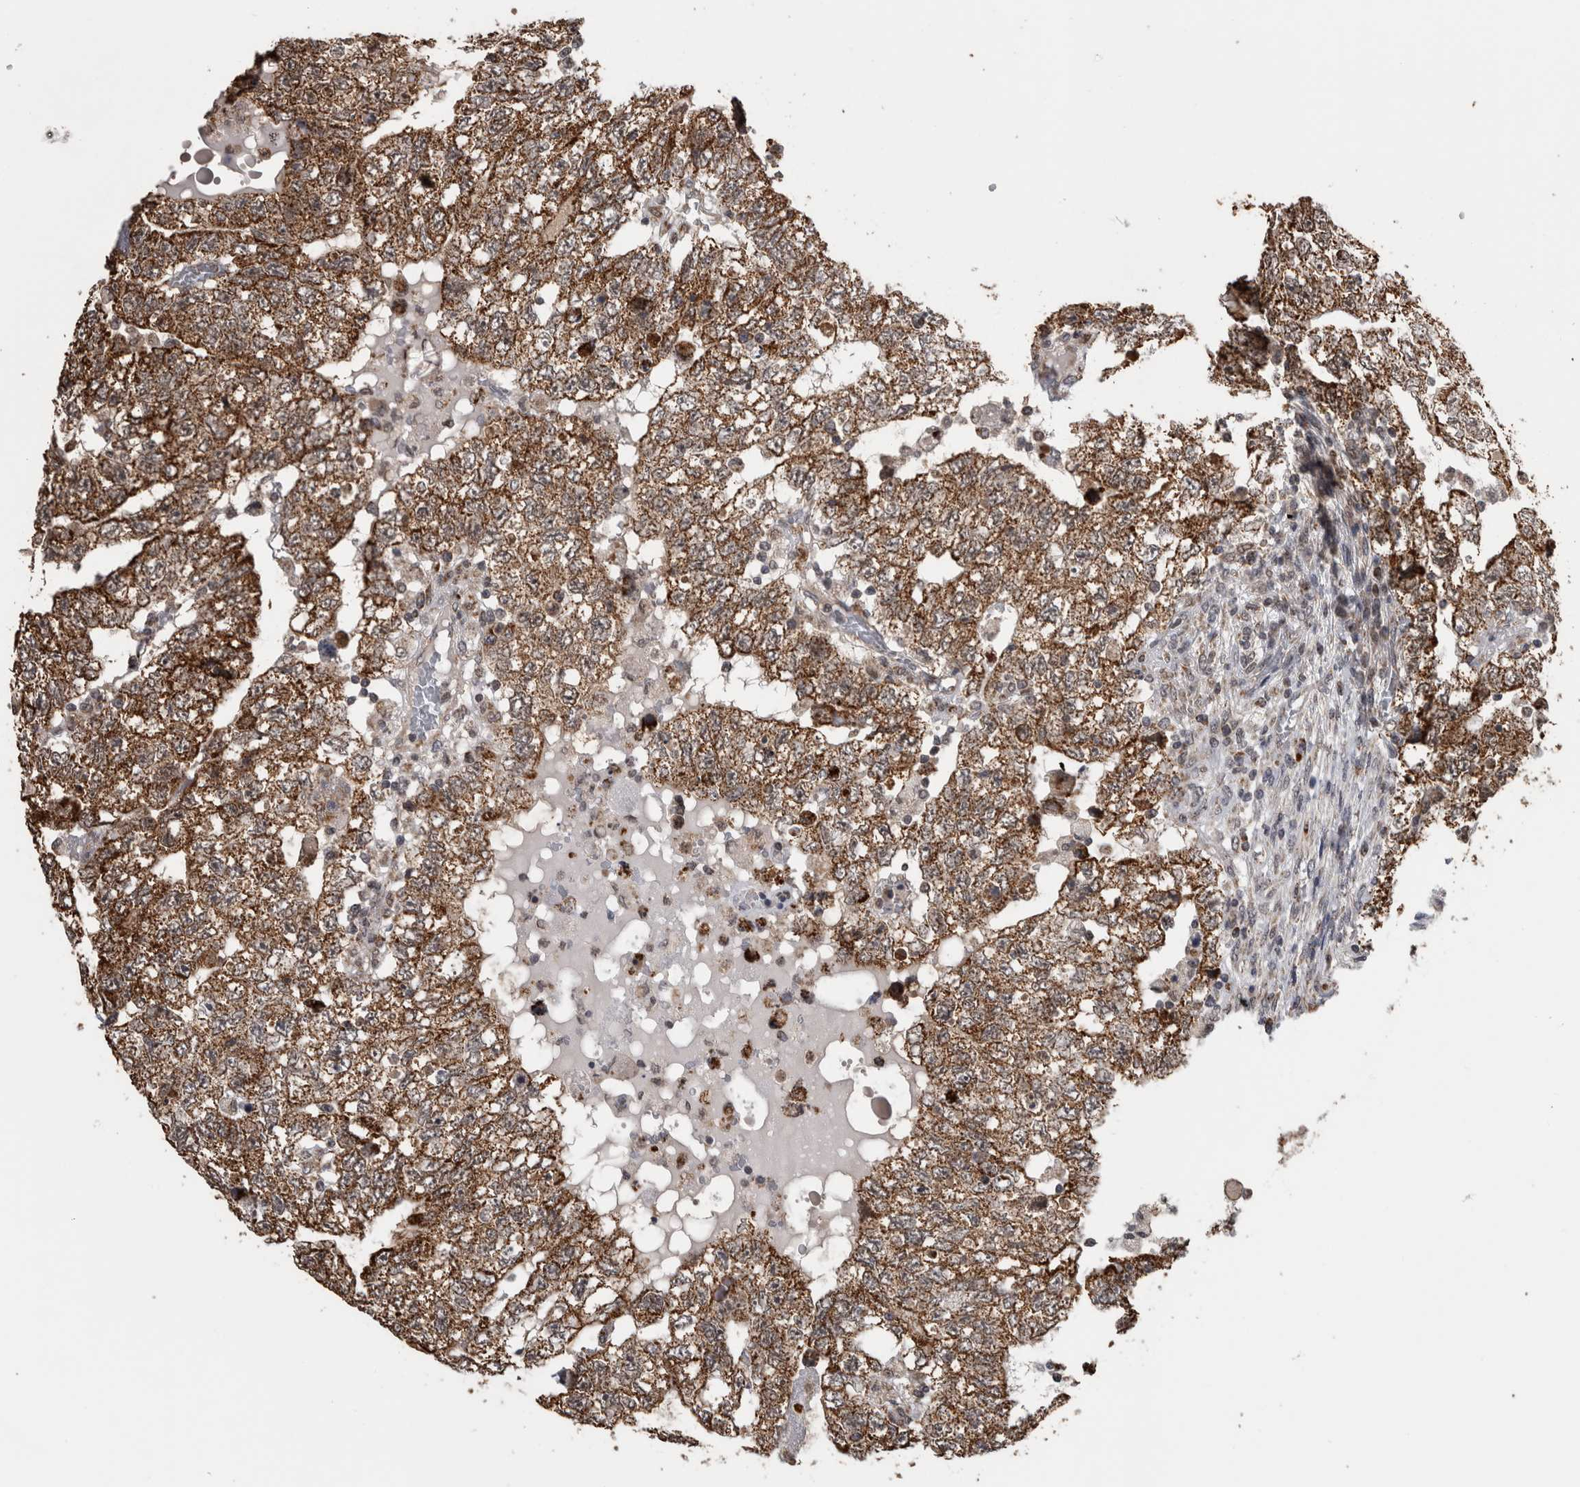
{"staining": {"intensity": "moderate", "quantity": ">75%", "location": "cytoplasmic/membranous"}, "tissue": "testis cancer", "cell_type": "Tumor cells", "image_type": "cancer", "snomed": [{"axis": "morphology", "description": "Carcinoma, Embryonal, NOS"}, {"axis": "topography", "description": "Testis"}], "caption": "Testis cancer stained for a protein exhibits moderate cytoplasmic/membranous positivity in tumor cells.", "gene": "OR2K2", "patient": {"sex": "male", "age": 36}}